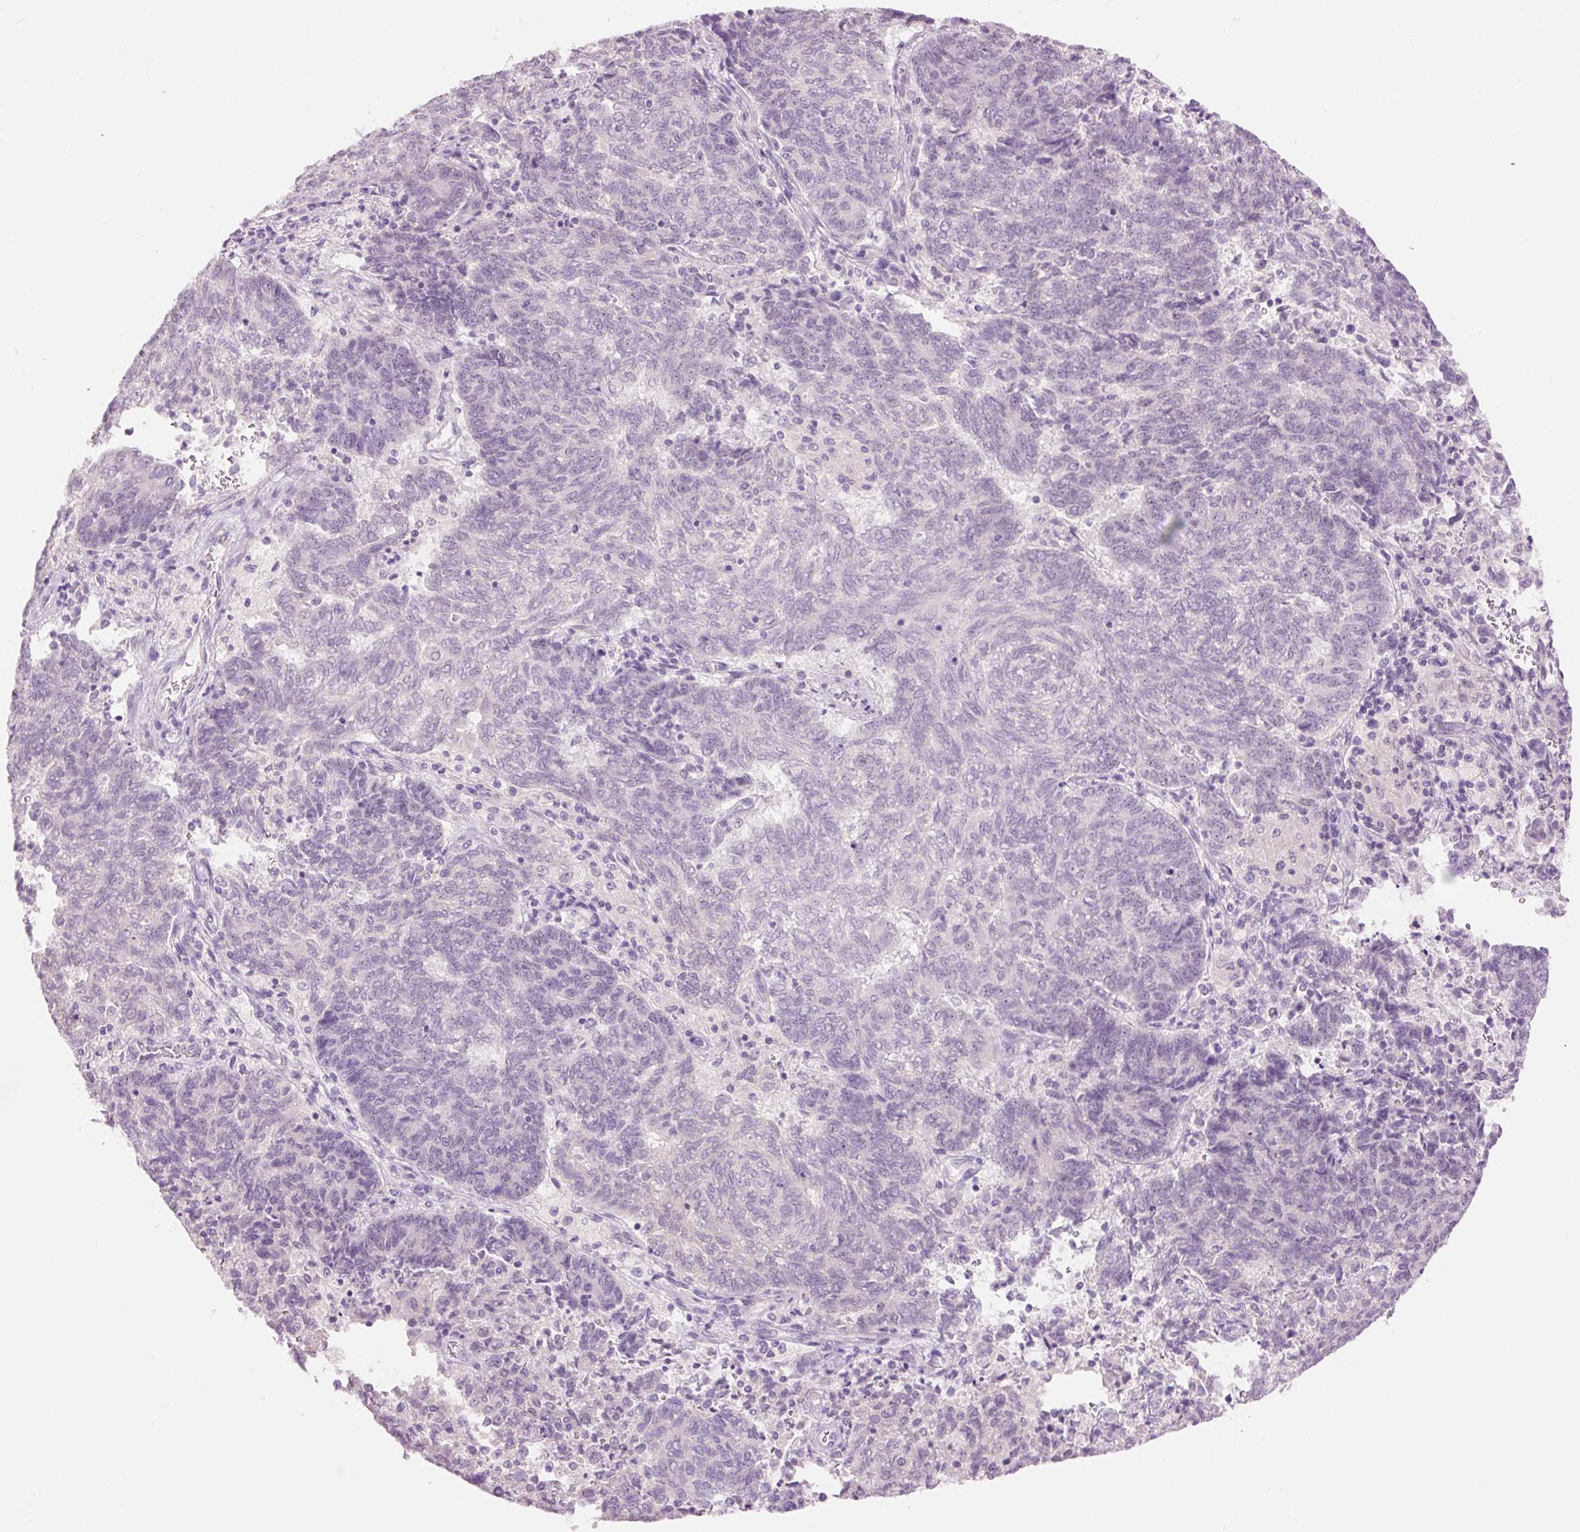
{"staining": {"intensity": "negative", "quantity": "none", "location": "none"}, "tissue": "endometrial cancer", "cell_type": "Tumor cells", "image_type": "cancer", "snomed": [{"axis": "morphology", "description": "Adenocarcinoma, NOS"}, {"axis": "topography", "description": "Endometrium"}], "caption": "Immunohistochemistry histopathology image of endometrial cancer stained for a protein (brown), which exhibits no positivity in tumor cells.", "gene": "GCG", "patient": {"sex": "female", "age": 80}}